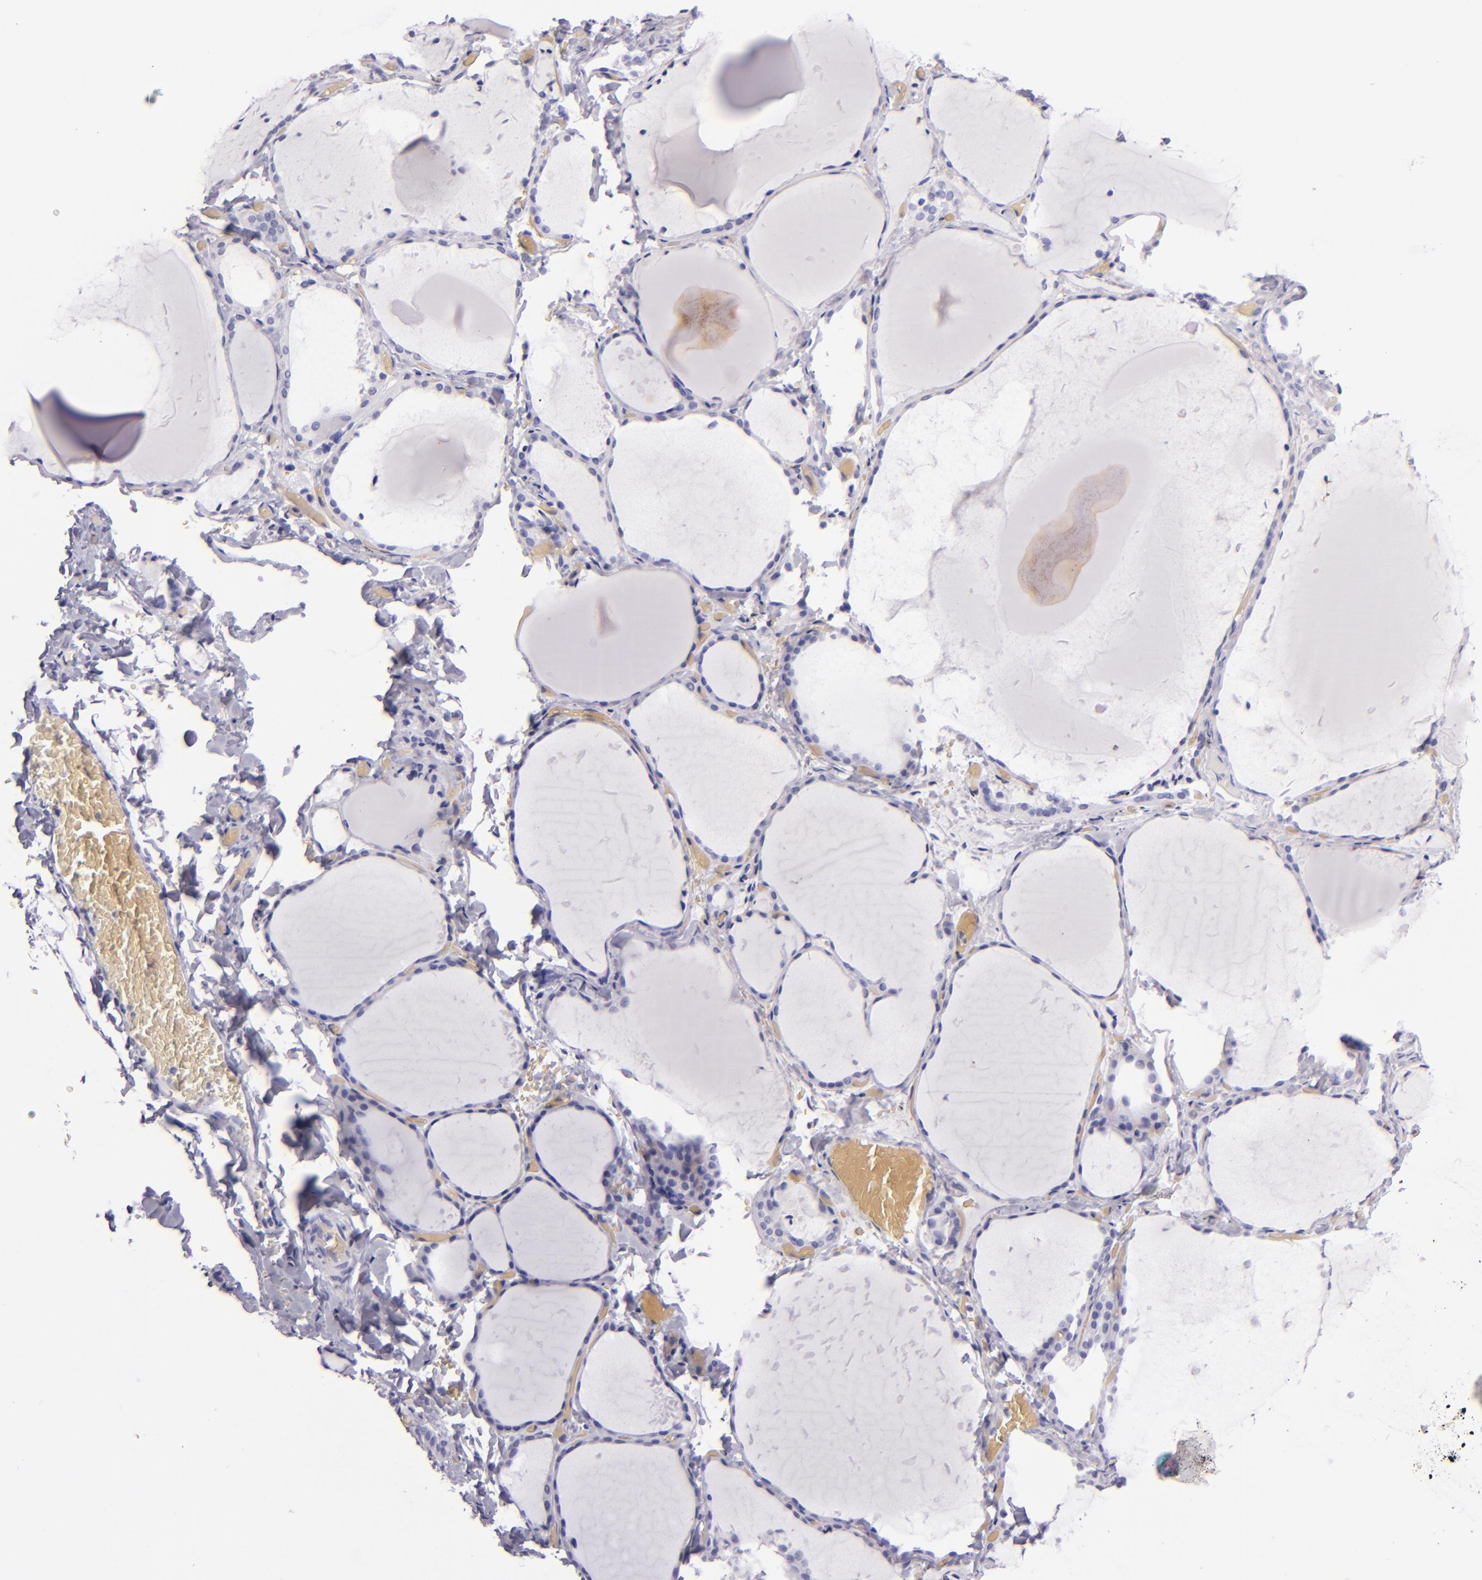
{"staining": {"intensity": "negative", "quantity": "none", "location": "none"}, "tissue": "thyroid gland", "cell_type": "Glandular cells", "image_type": "normal", "snomed": [{"axis": "morphology", "description": "Normal tissue, NOS"}, {"axis": "topography", "description": "Thyroid gland"}], "caption": "This is a image of immunohistochemistry (IHC) staining of benign thyroid gland, which shows no staining in glandular cells.", "gene": "MUC5AC", "patient": {"sex": "female", "age": 22}}